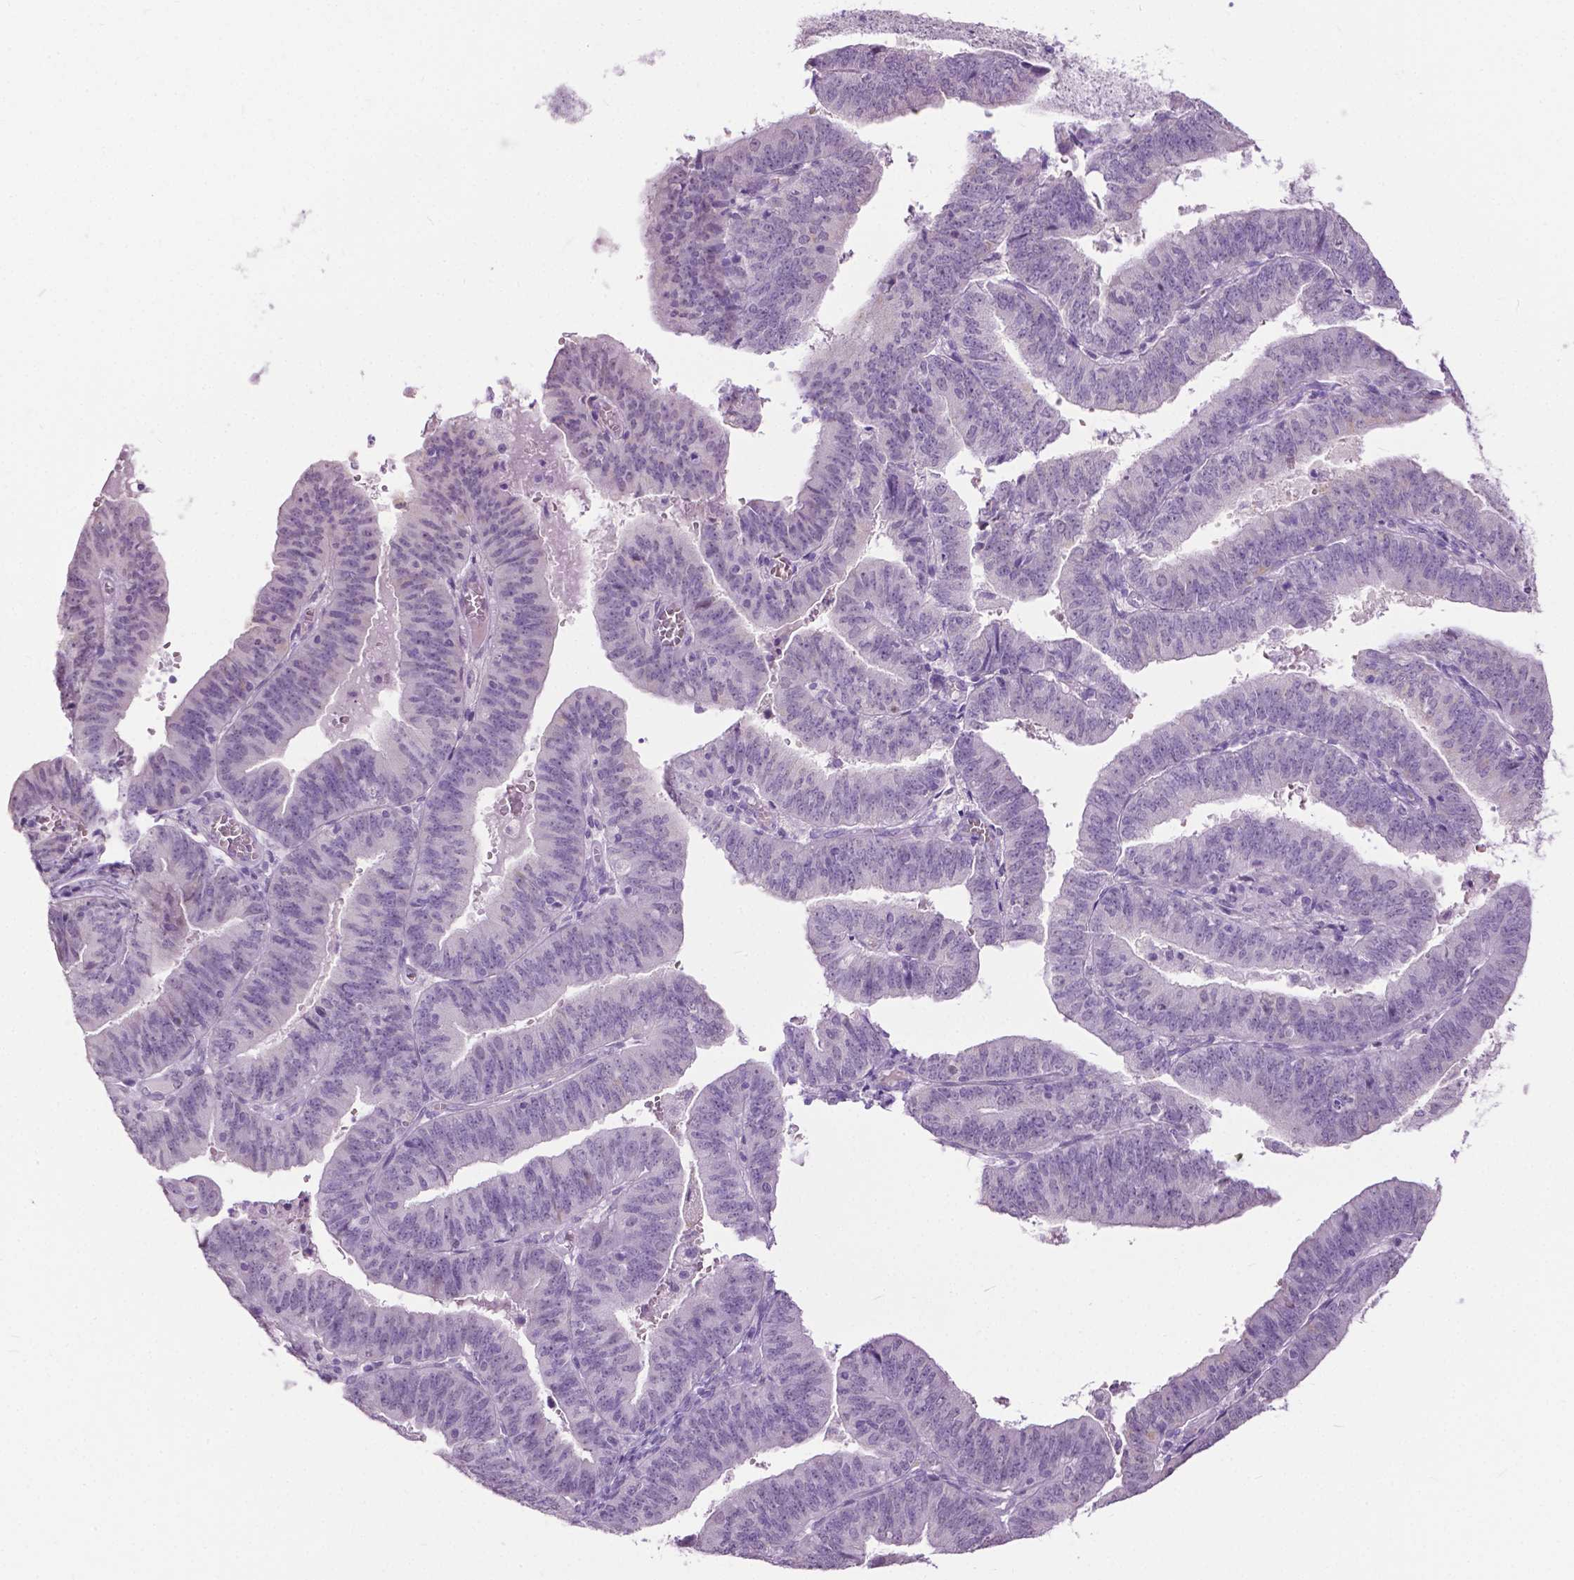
{"staining": {"intensity": "negative", "quantity": "none", "location": "none"}, "tissue": "endometrial cancer", "cell_type": "Tumor cells", "image_type": "cancer", "snomed": [{"axis": "morphology", "description": "Adenocarcinoma, NOS"}, {"axis": "topography", "description": "Endometrium"}], "caption": "Tumor cells are negative for brown protein staining in endometrial cancer.", "gene": "GPR37L1", "patient": {"sex": "female", "age": 82}}